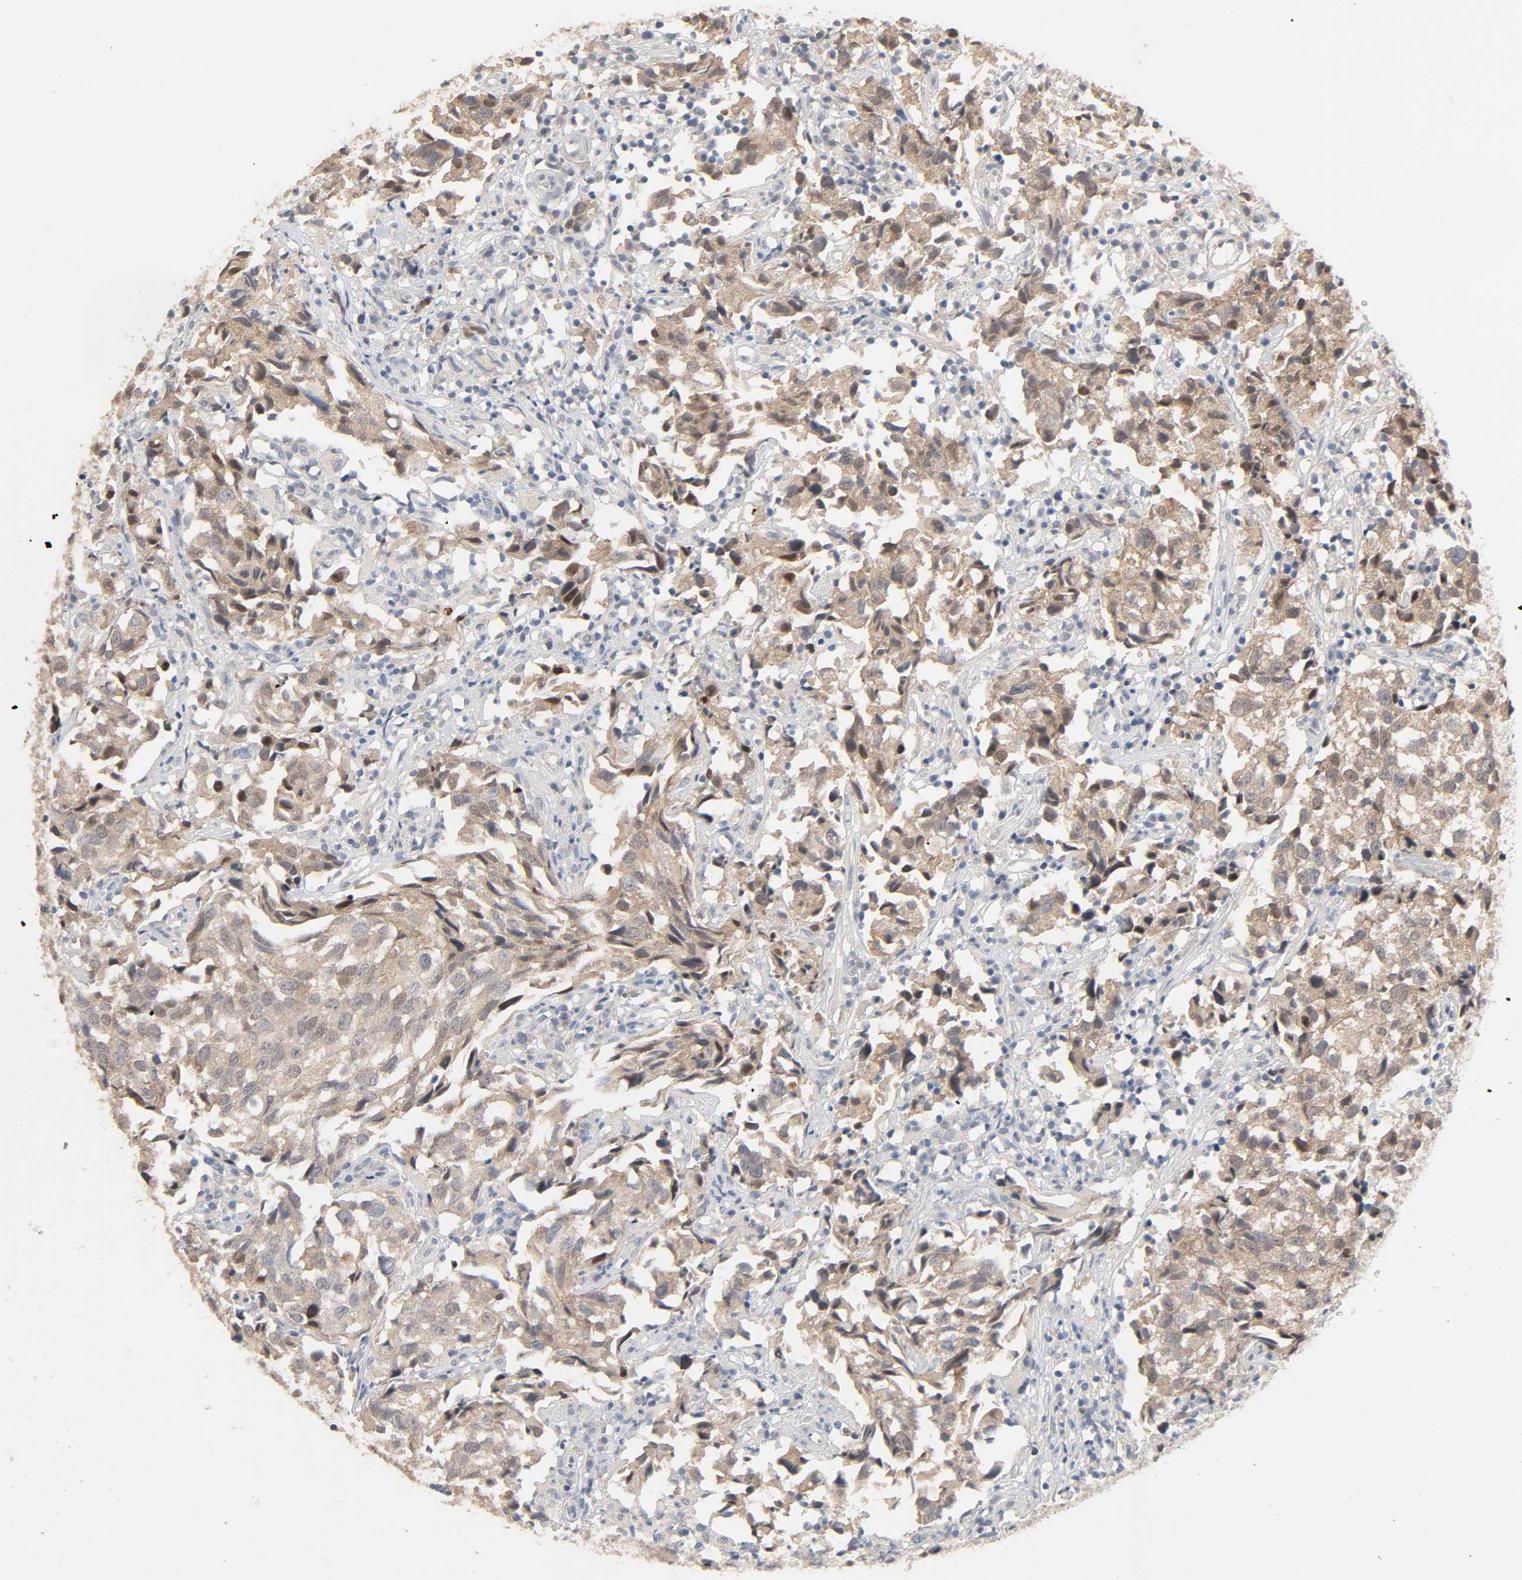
{"staining": {"intensity": "moderate", "quantity": ">75%", "location": "cytoplasmic/membranous"}, "tissue": "urothelial cancer", "cell_type": "Tumor cells", "image_type": "cancer", "snomed": [{"axis": "morphology", "description": "Urothelial carcinoma, High grade"}, {"axis": "topography", "description": "Urinary bladder"}], "caption": "Urothelial carcinoma (high-grade) stained with DAB IHC displays medium levels of moderate cytoplasmic/membranous staining in about >75% of tumor cells.", "gene": "MAGEA8", "patient": {"sex": "female", "age": 75}}